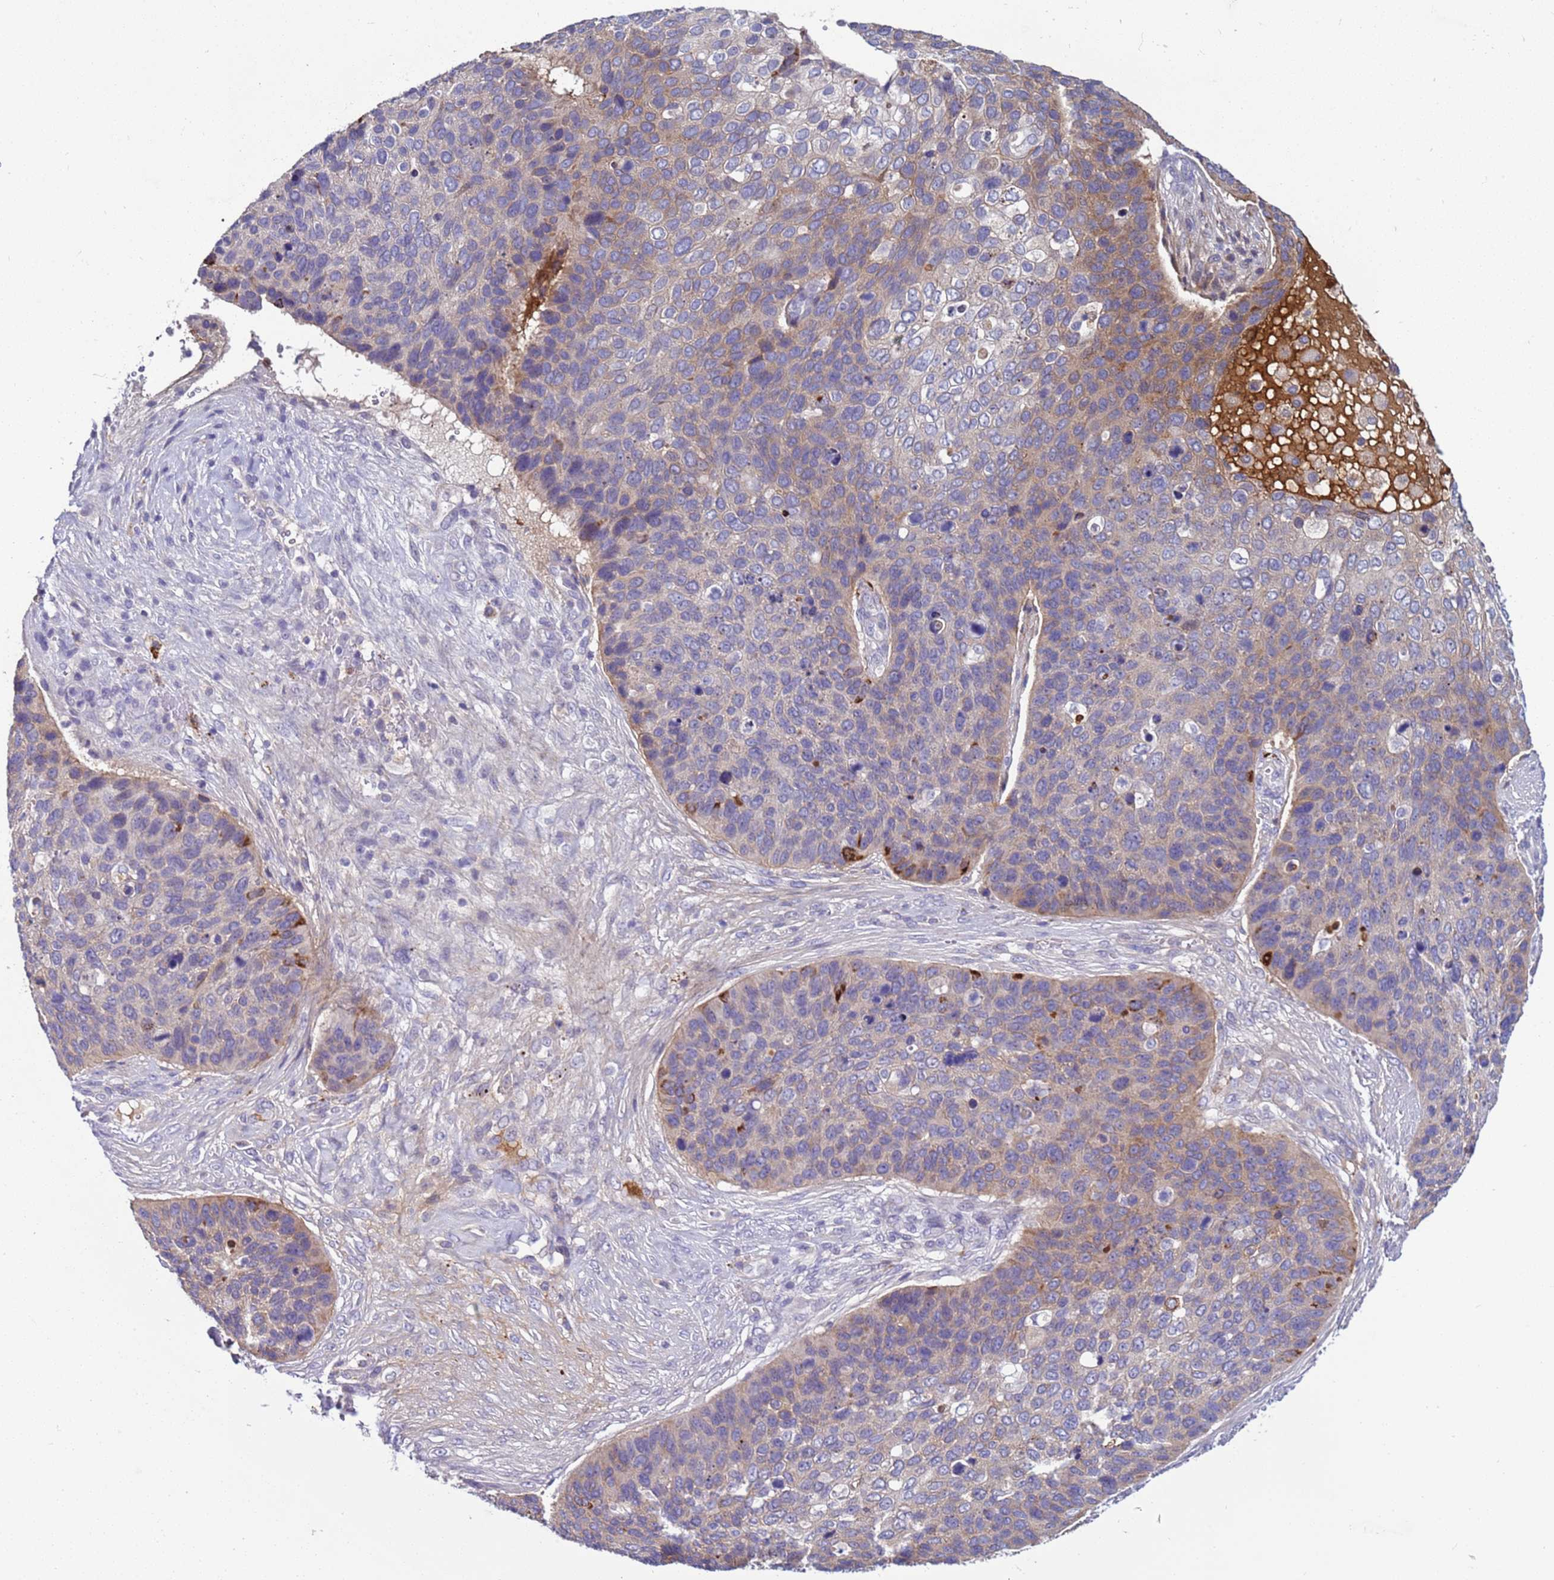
{"staining": {"intensity": "moderate", "quantity": "<25%", "location": "cytoplasmic/membranous"}, "tissue": "skin cancer", "cell_type": "Tumor cells", "image_type": "cancer", "snomed": [{"axis": "morphology", "description": "Basal cell carcinoma"}, {"axis": "topography", "description": "Skin"}], "caption": "Immunohistochemistry of human basal cell carcinoma (skin) exhibits low levels of moderate cytoplasmic/membranous expression in approximately <25% of tumor cells. (Stains: DAB in brown, nuclei in blue, Microscopy: brightfield microscopy at high magnification).", "gene": "TRIM51", "patient": {"sex": "female", "age": 74}}